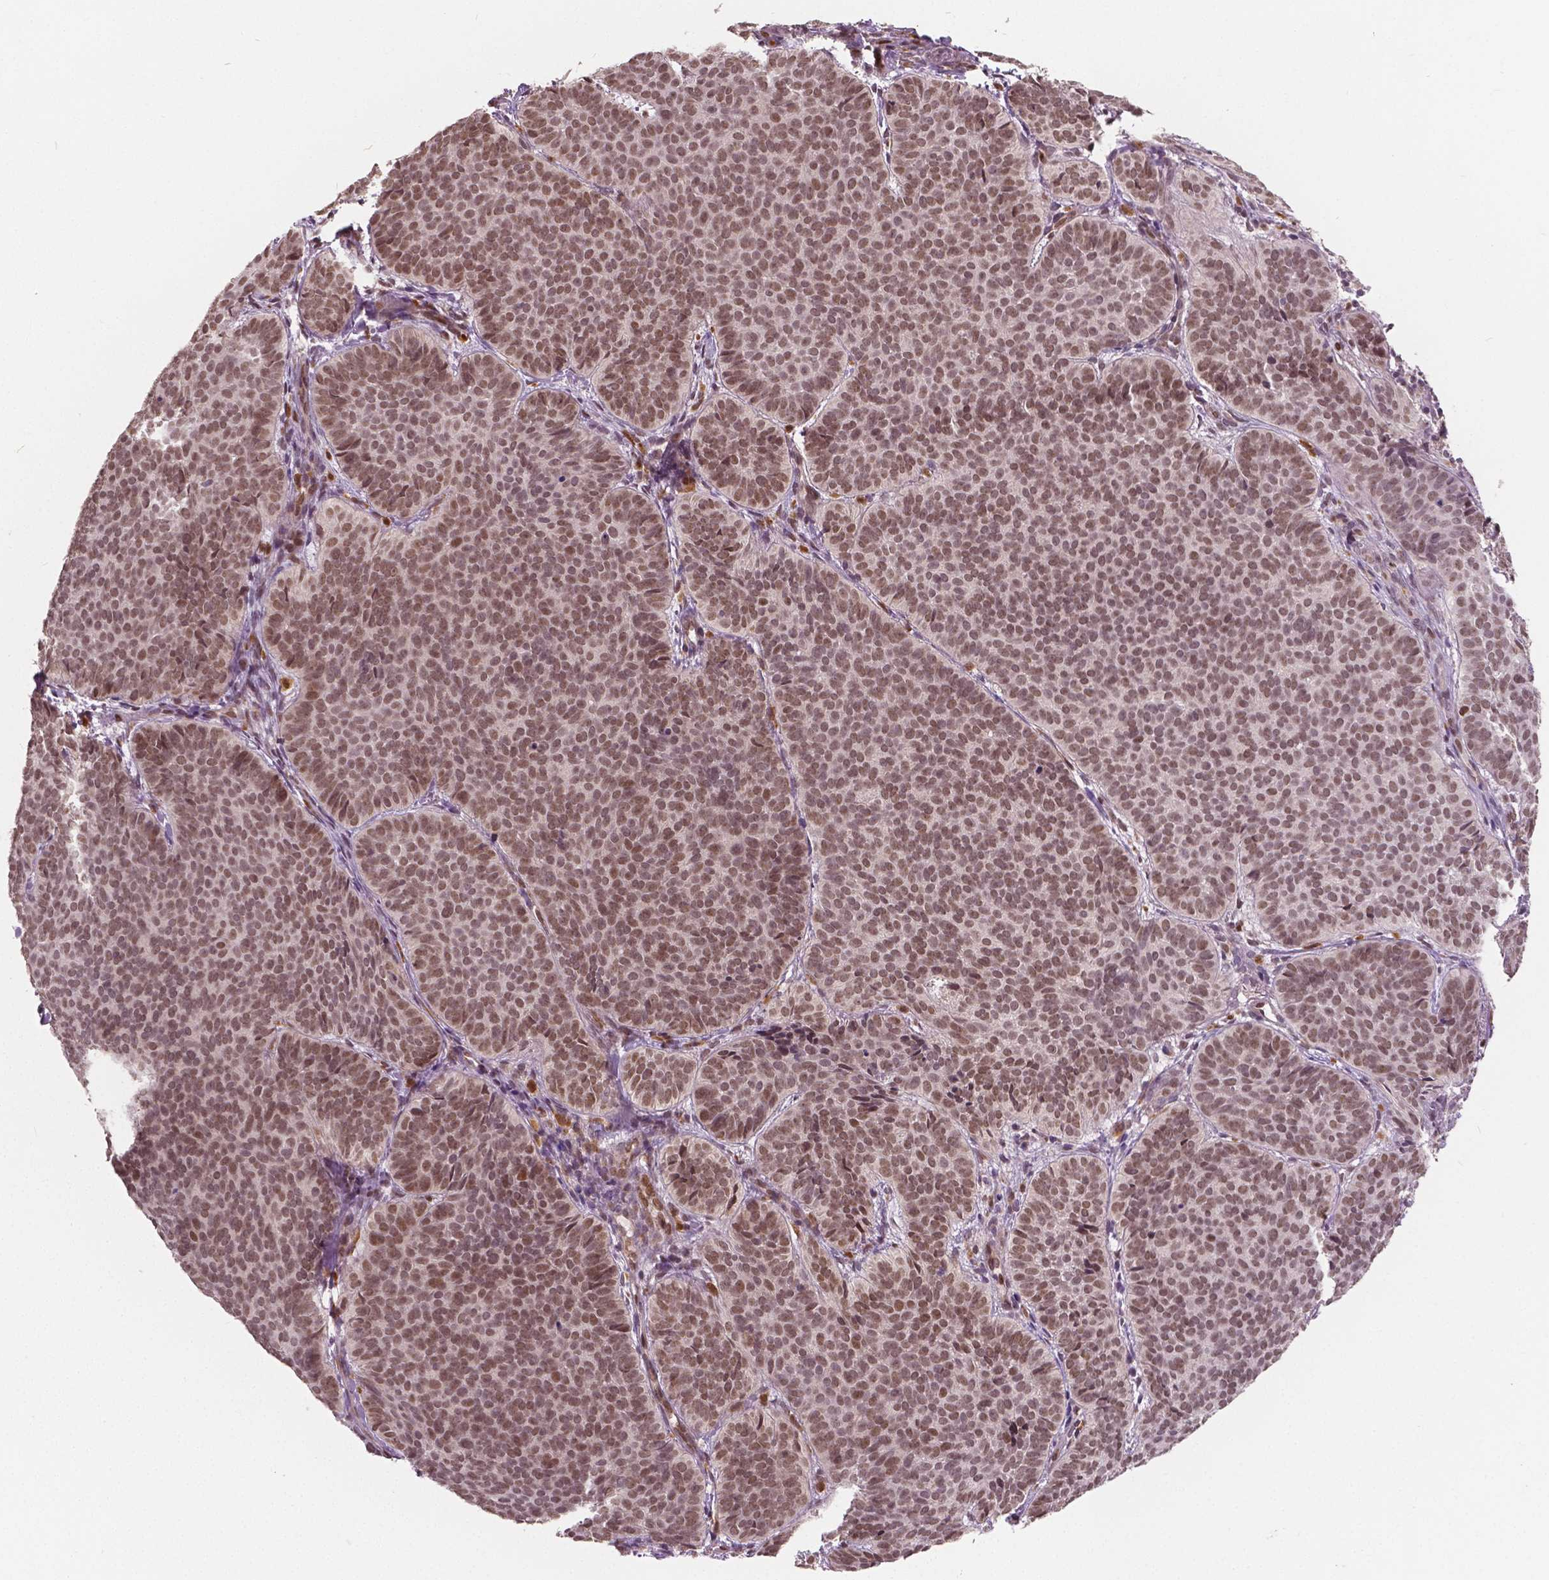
{"staining": {"intensity": "moderate", "quantity": ">75%", "location": "nuclear"}, "tissue": "skin cancer", "cell_type": "Tumor cells", "image_type": "cancer", "snomed": [{"axis": "morphology", "description": "Basal cell carcinoma"}, {"axis": "topography", "description": "Skin"}], "caption": "Moderate nuclear staining for a protein is present in about >75% of tumor cells of skin cancer using immunohistochemistry.", "gene": "HMBOX1", "patient": {"sex": "male", "age": 57}}